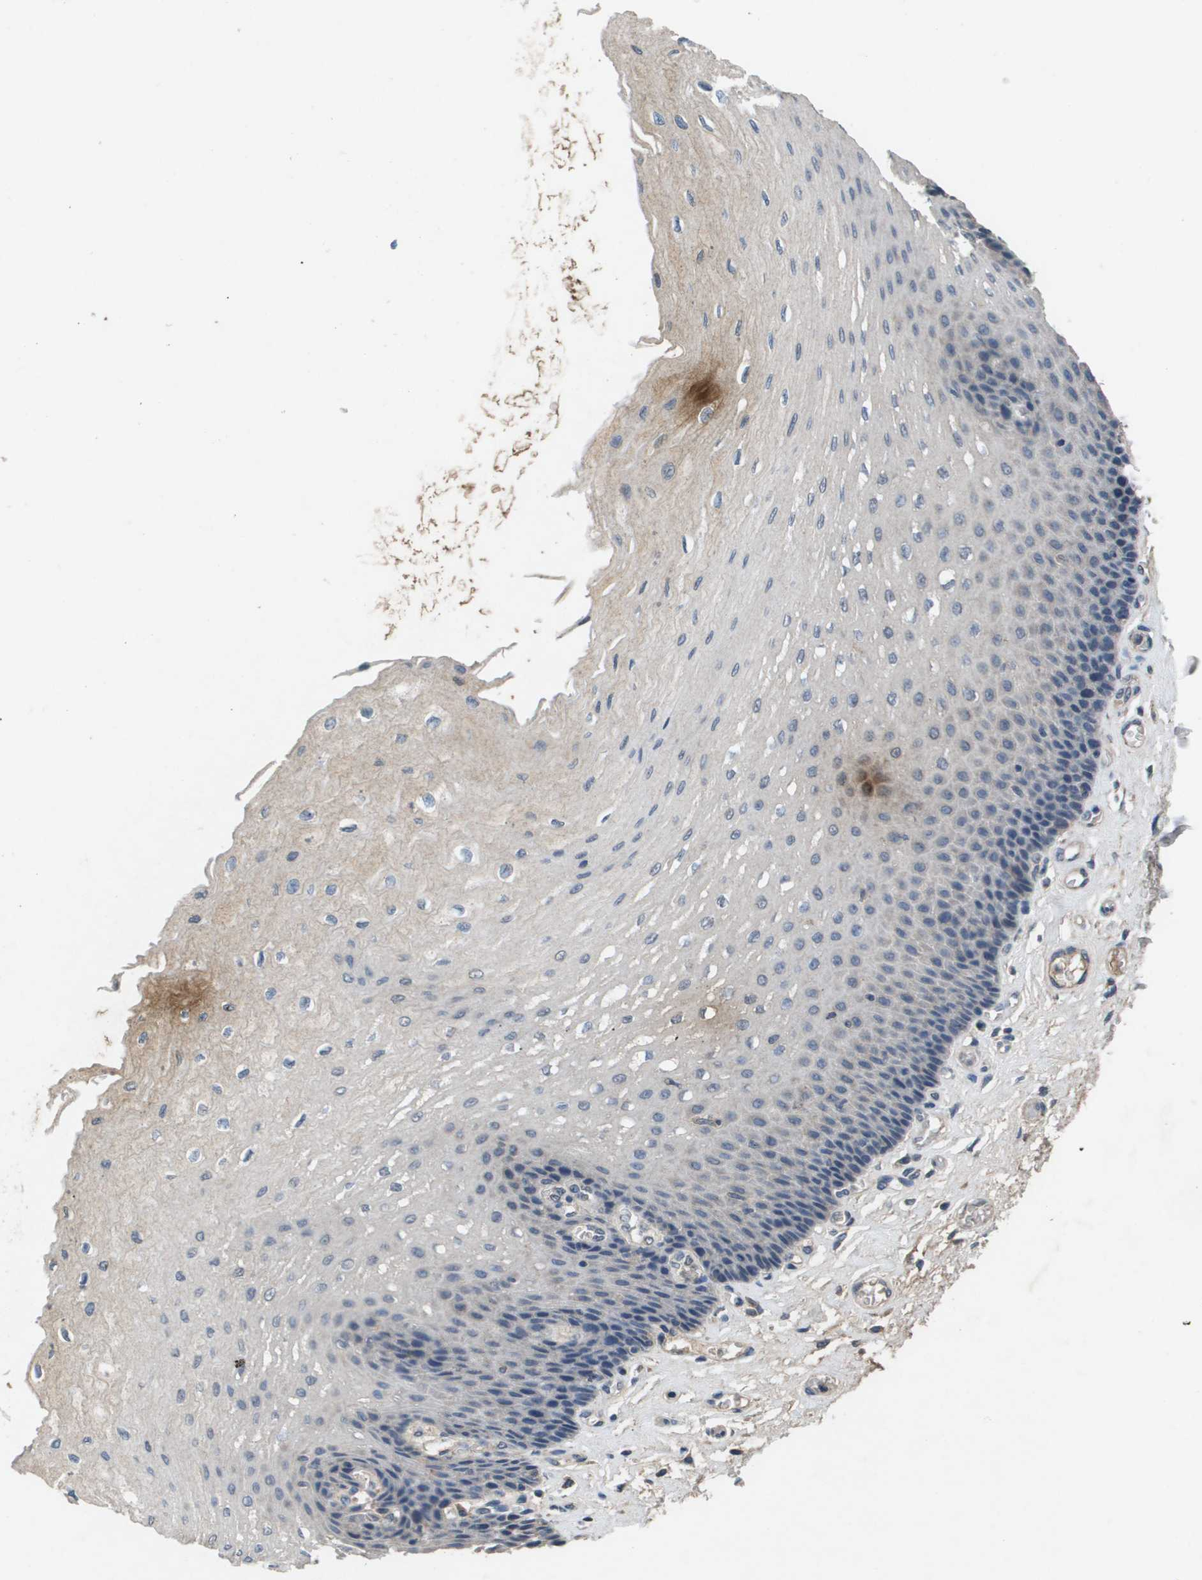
{"staining": {"intensity": "weak", "quantity": "<25%", "location": "cytoplasmic/membranous"}, "tissue": "esophagus", "cell_type": "Squamous epithelial cells", "image_type": "normal", "snomed": [{"axis": "morphology", "description": "Normal tissue, NOS"}, {"axis": "topography", "description": "Esophagus"}], "caption": "High power microscopy photomicrograph of an immunohistochemistry (IHC) micrograph of normal esophagus, revealing no significant expression in squamous epithelial cells. (DAB (3,3'-diaminobenzidine) immunohistochemistry (IHC) with hematoxylin counter stain).", "gene": "PROC", "patient": {"sex": "female", "age": 72}}